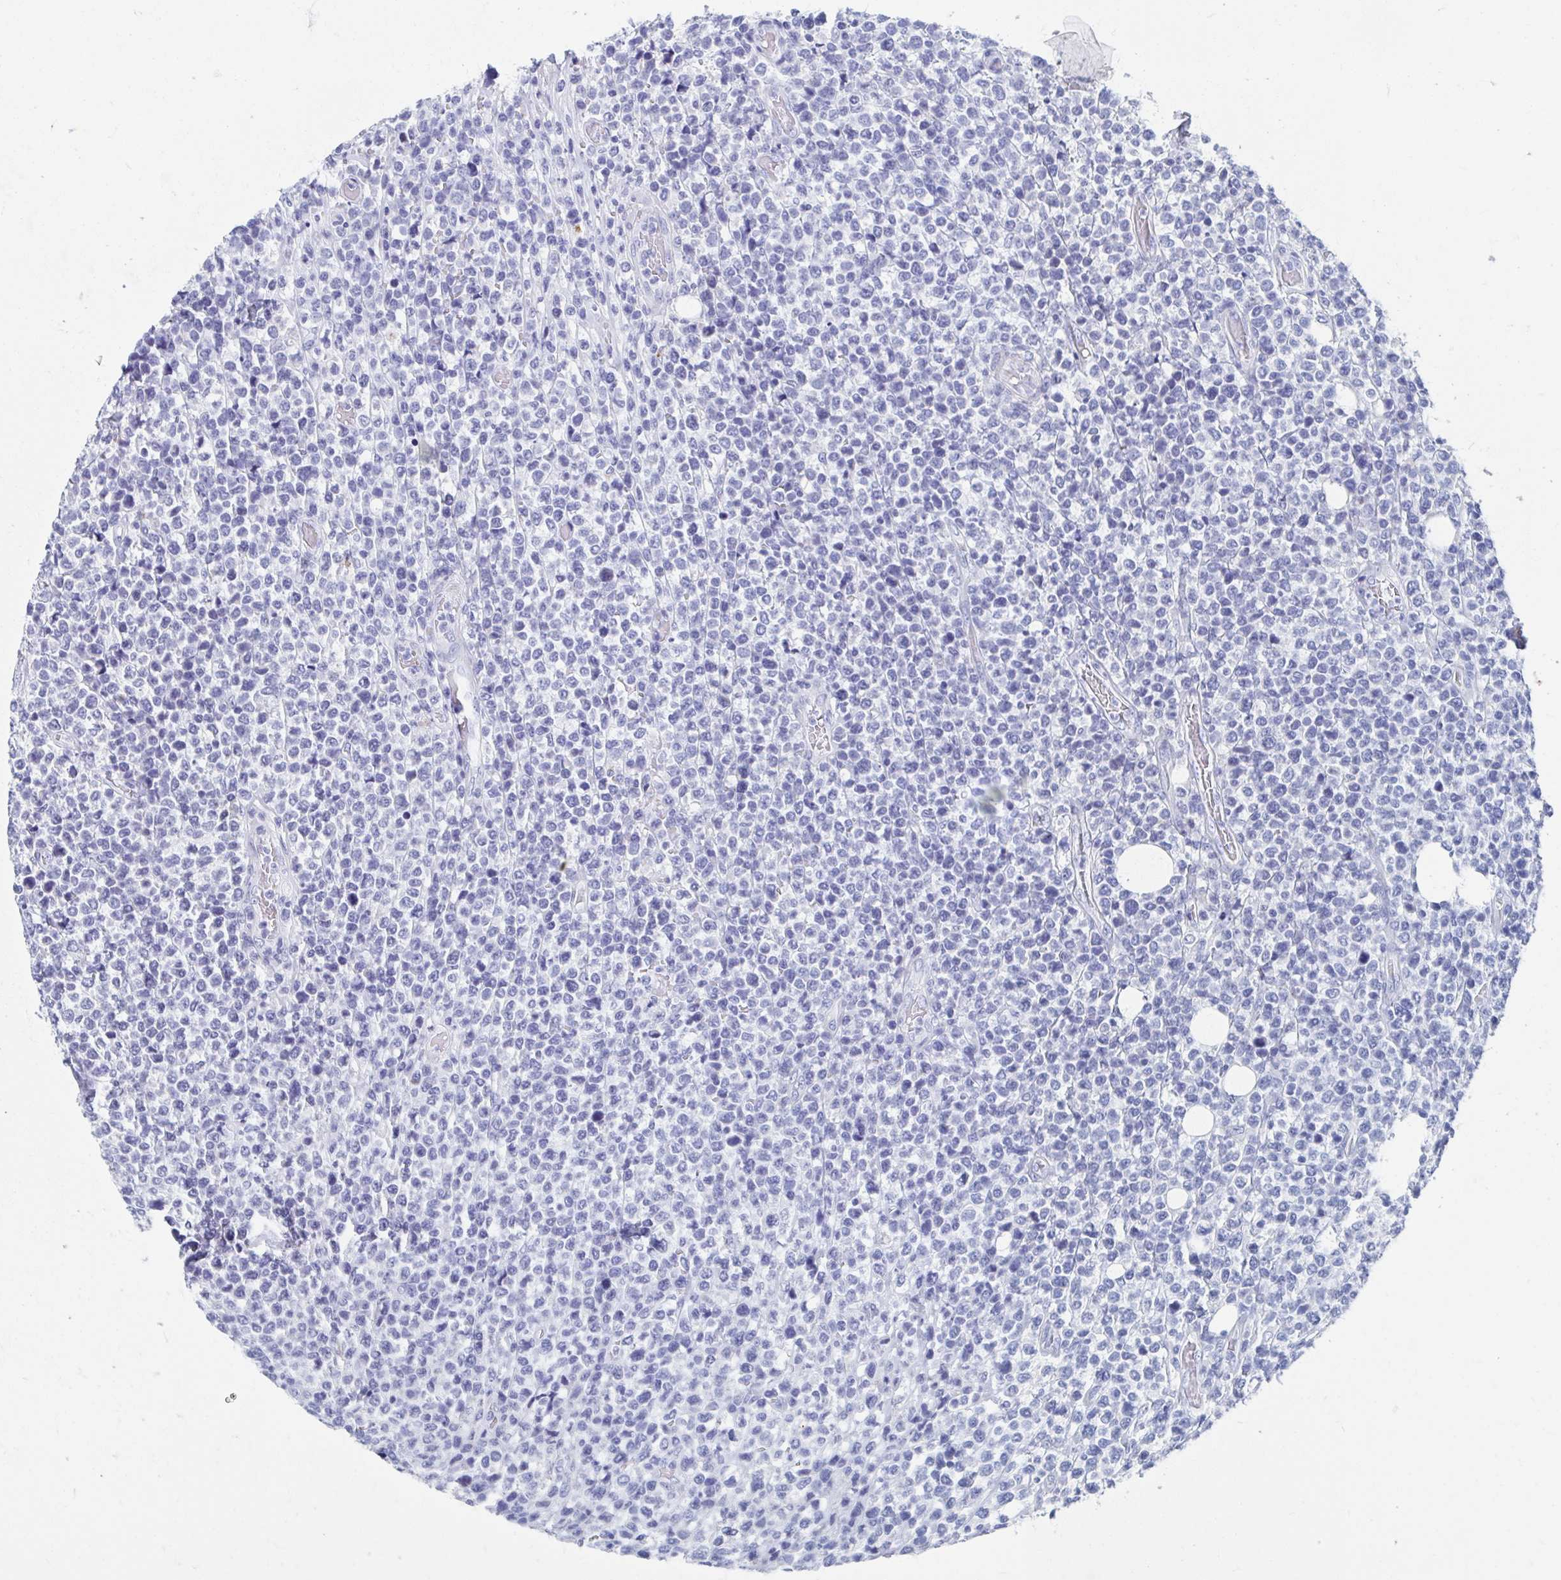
{"staining": {"intensity": "negative", "quantity": "none", "location": "none"}, "tissue": "lymphoma", "cell_type": "Tumor cells", "image_type": "cancer", "snomed": [{"axis": "morphology", "description": "Malignant lymphoma, non-Hodgkin's type, High grade"}, {"axis": "topography", "description": "Soft tissue"}], "caption": "Image shows no protein staining in tumor cells of lymphoma tissue.", "gene": "SHCBP1L", "patient": {"sex": "female", "age": 56}}